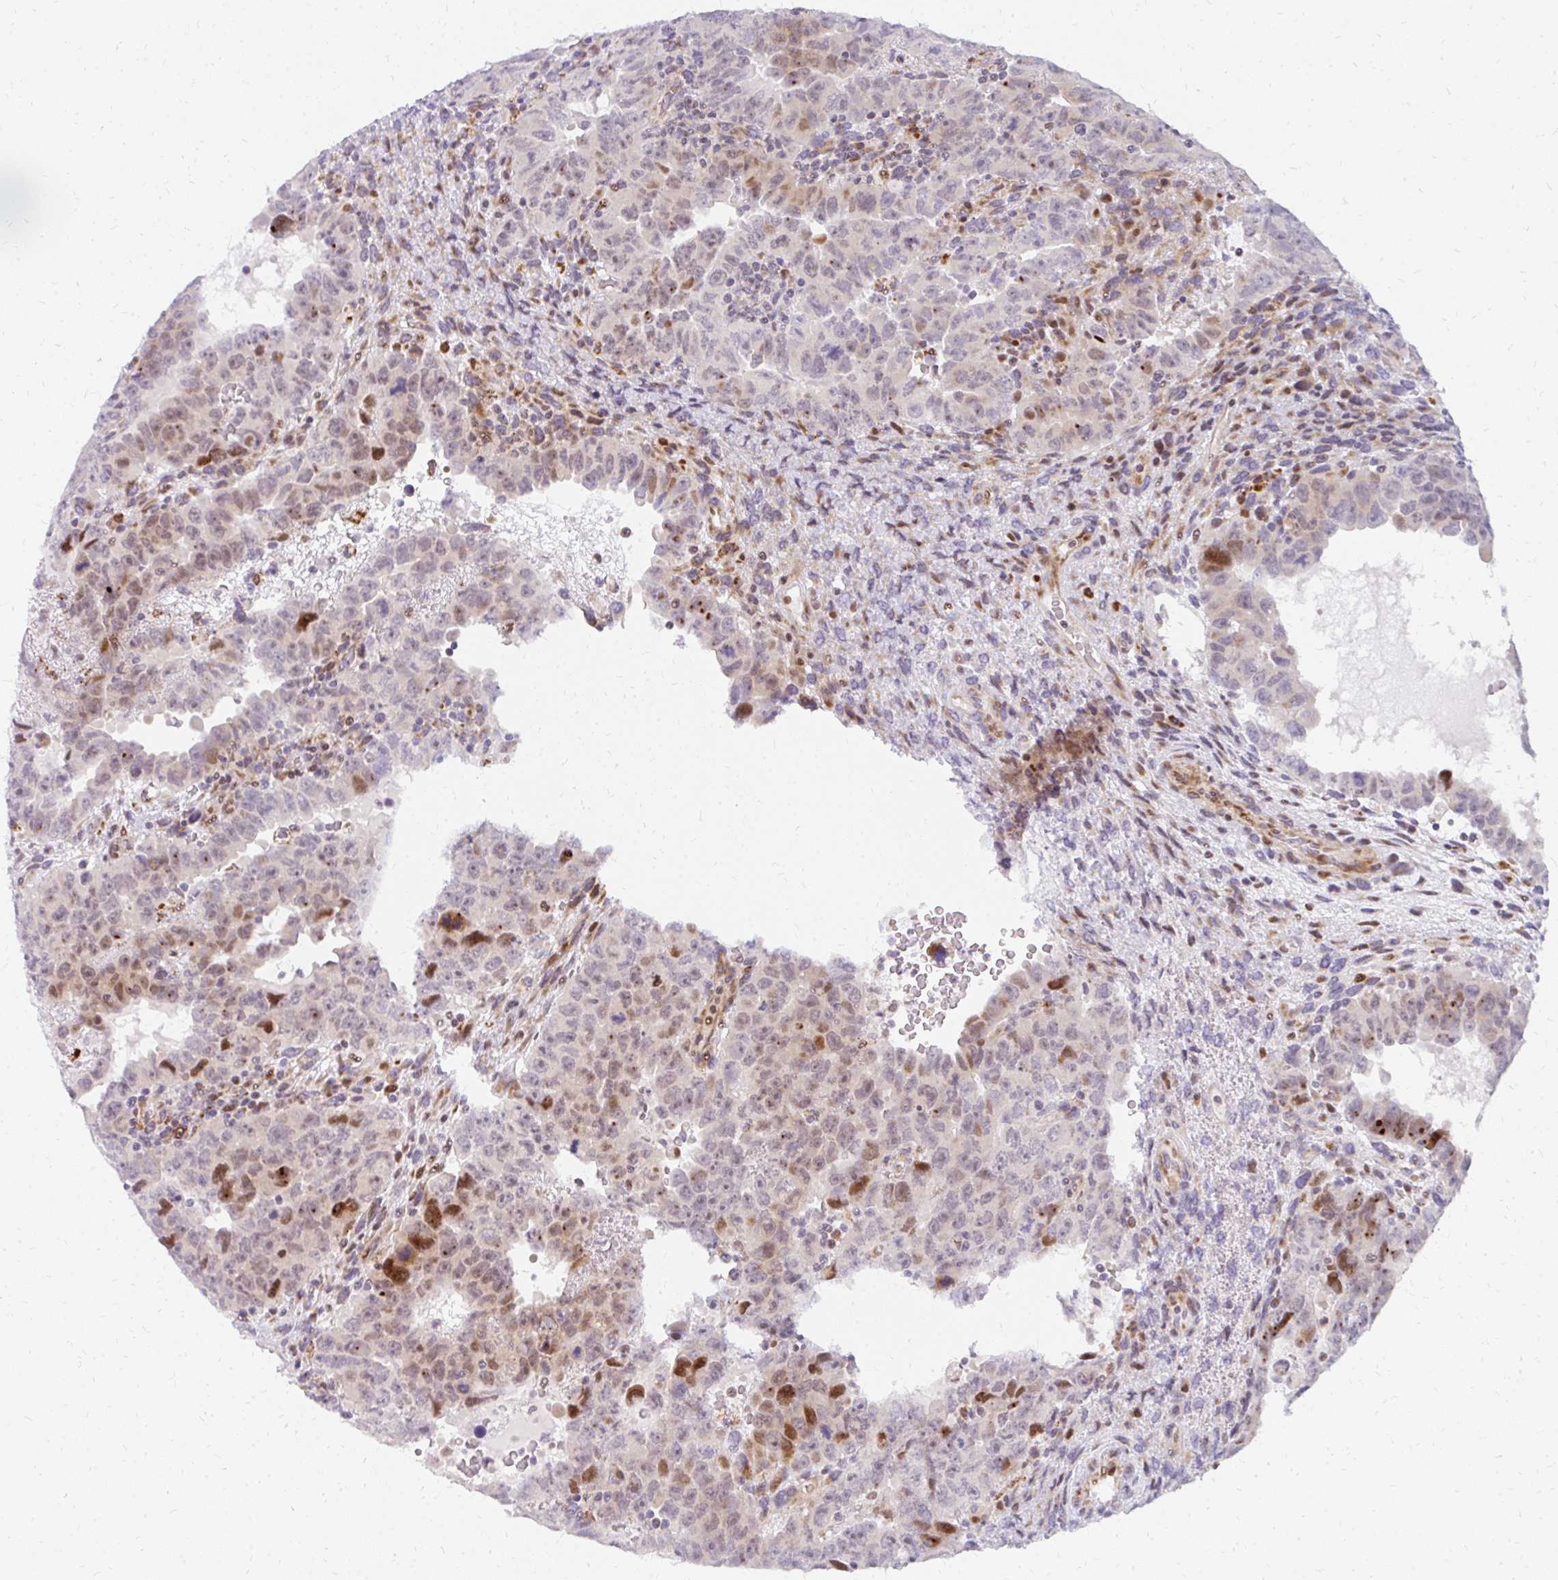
{"staining": {"intensity": "strong", "quantity": "<25%", "location": "nuclear"}, "tissue": "testis cancer", "cell_type": "Tumor cells", "image_type": "cancer", "snomed": [{"axis": "morphology", "description": "Carcinoma, Embryonal, NOS"}, {"axis": "topography", "description": "Testis"}], "caption": "DAB (3,3'-diaminobenzidine) immunohistochemical staining of human testis cancer (embryonal carcinoma) displays strong nuclear protein positivity in approximately <25% of tumor cells.", "gene": "PLA2G5", "patient": {"sex": "male", "age": 24}}